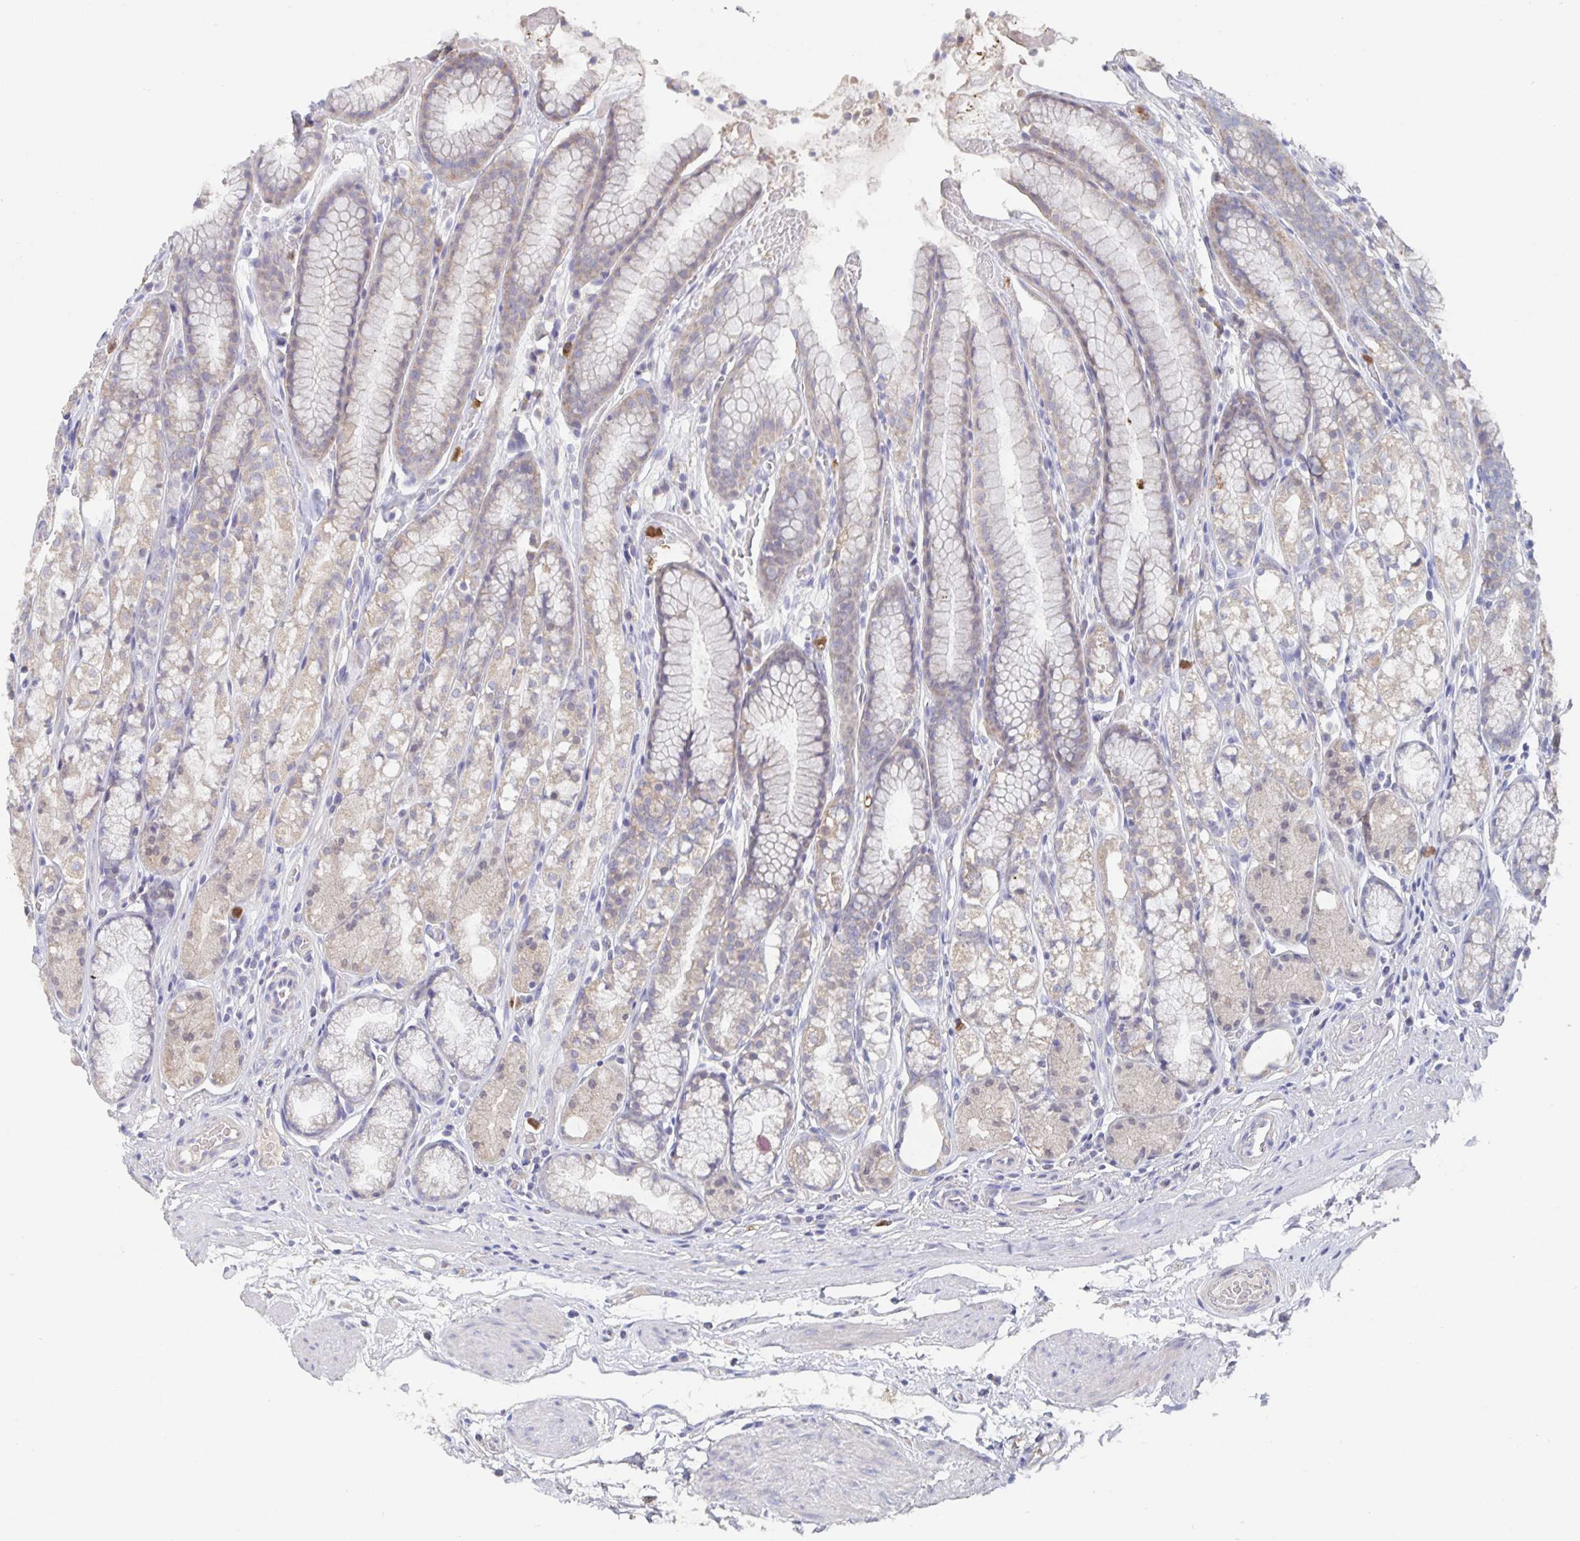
{"staining": {"intensity": "weak", "quantity": "25%-75%", "location": "cytoplasmic/membranous"}, "tissue": "stomach", "cell_type": "Glandular cells", "image_type": "normal", "snomed": [{"axis": "morphology", "description": "Normal tissue, NOS"}, {"axis": "topography", "description": "Smooth muscle"}, {"axis": "topography", "description": "Stomach"}], "caption": "Glandular cells exhibit low levels of weak cytoplasmic/membranous positivity in about 25%-75% of cells in benign stomach. The staining is performed using DAB brown chromogen to label protein expression. The nuclei are counter-stained blue using hematoxylin.", "gene": "CDC42BPG", "patient": {"sex": "male", "age": 70}}